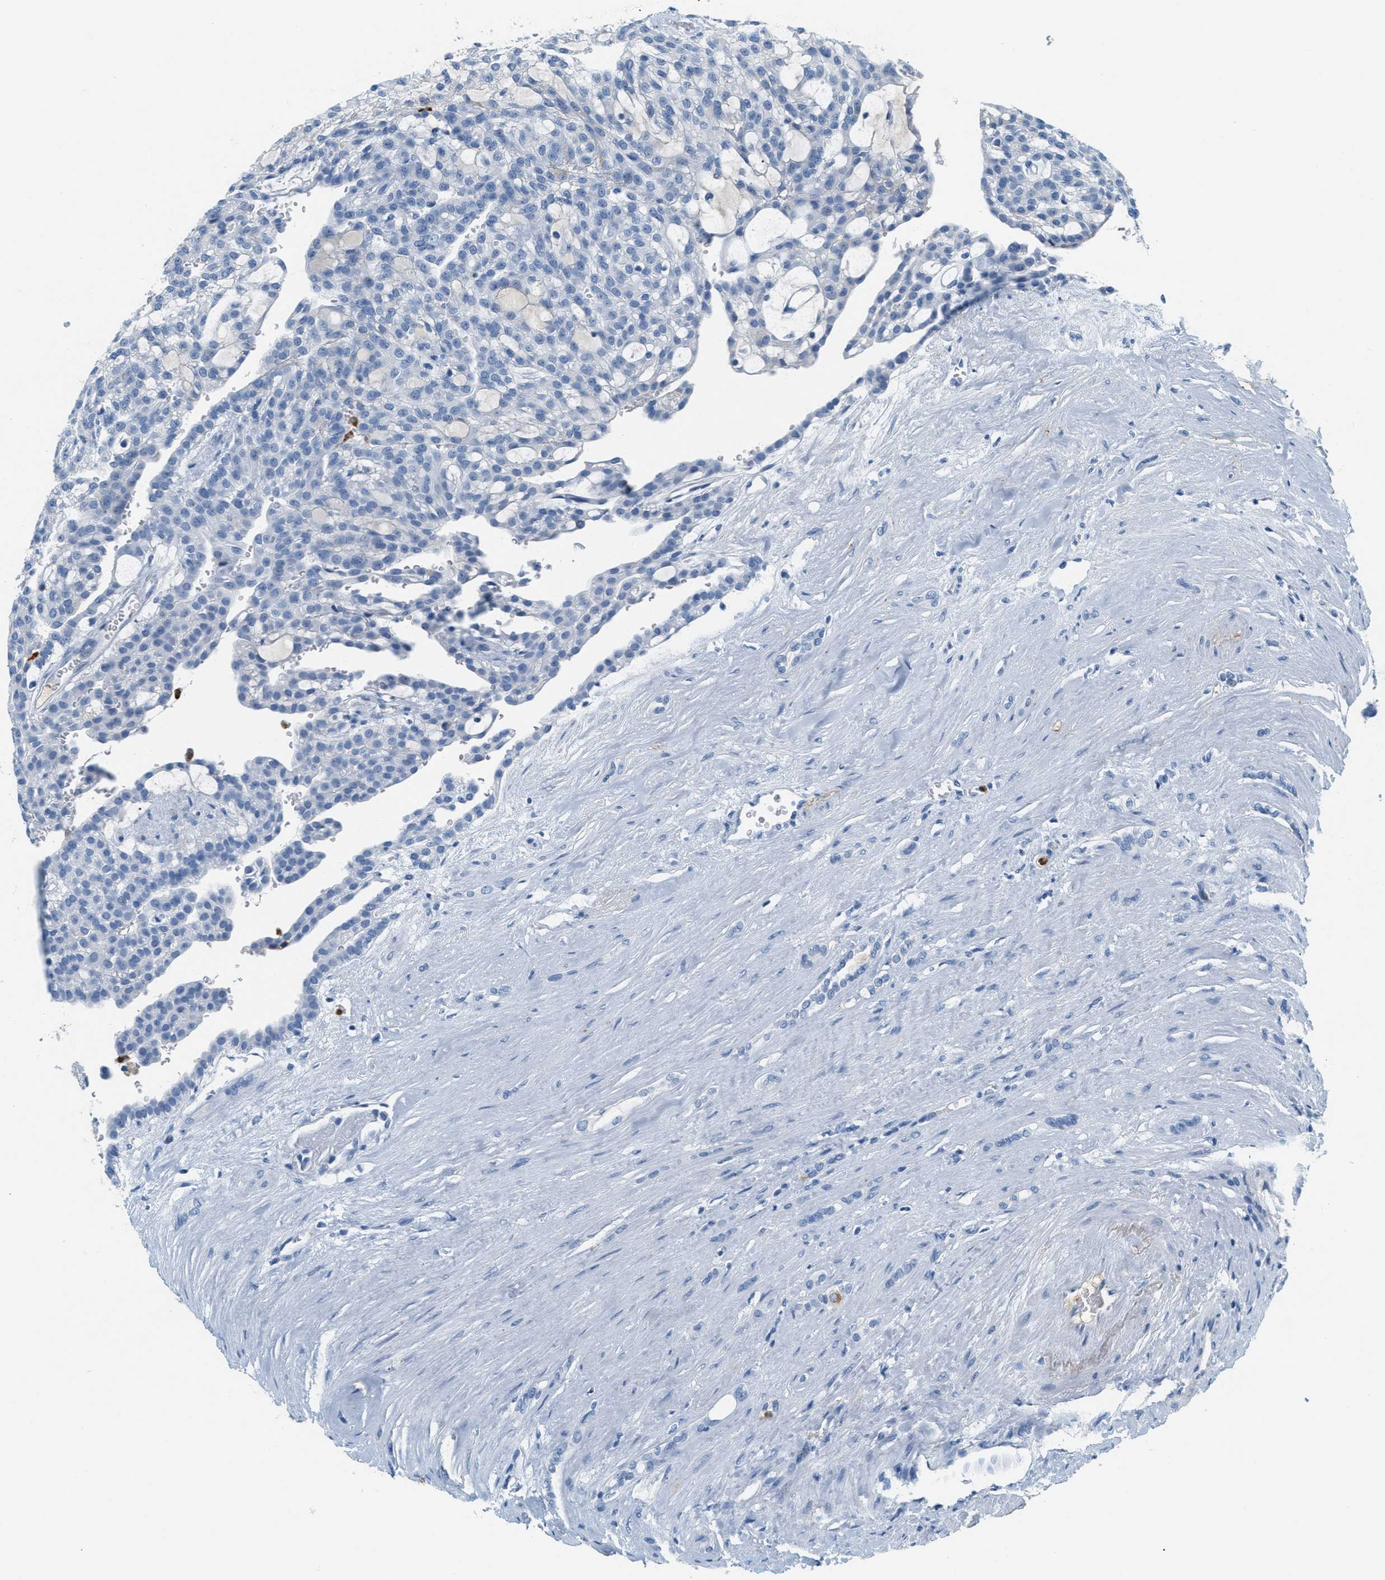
{"staining": {"intensity": "negative", "quantity": "none", "location": "none"}, "tissue": "renal cancer", "cell_type": "Tumor cells", "image_type": "cancer", "snomed": [{"axis": "morphology", "description": "Adenocarcinoma, NOS"}, {"axis": "topography", "description": "Kidney"}], "caption": "Immunohistochemistry (IHC) micrograph of neoplastic tissue: renal cancer stained with DAB (3,3'-diaminobenzidine) displays no significant protein positivity in tumor cells.", "gene": "LCN2", "patient": {"sex": "male", "age": 63}}